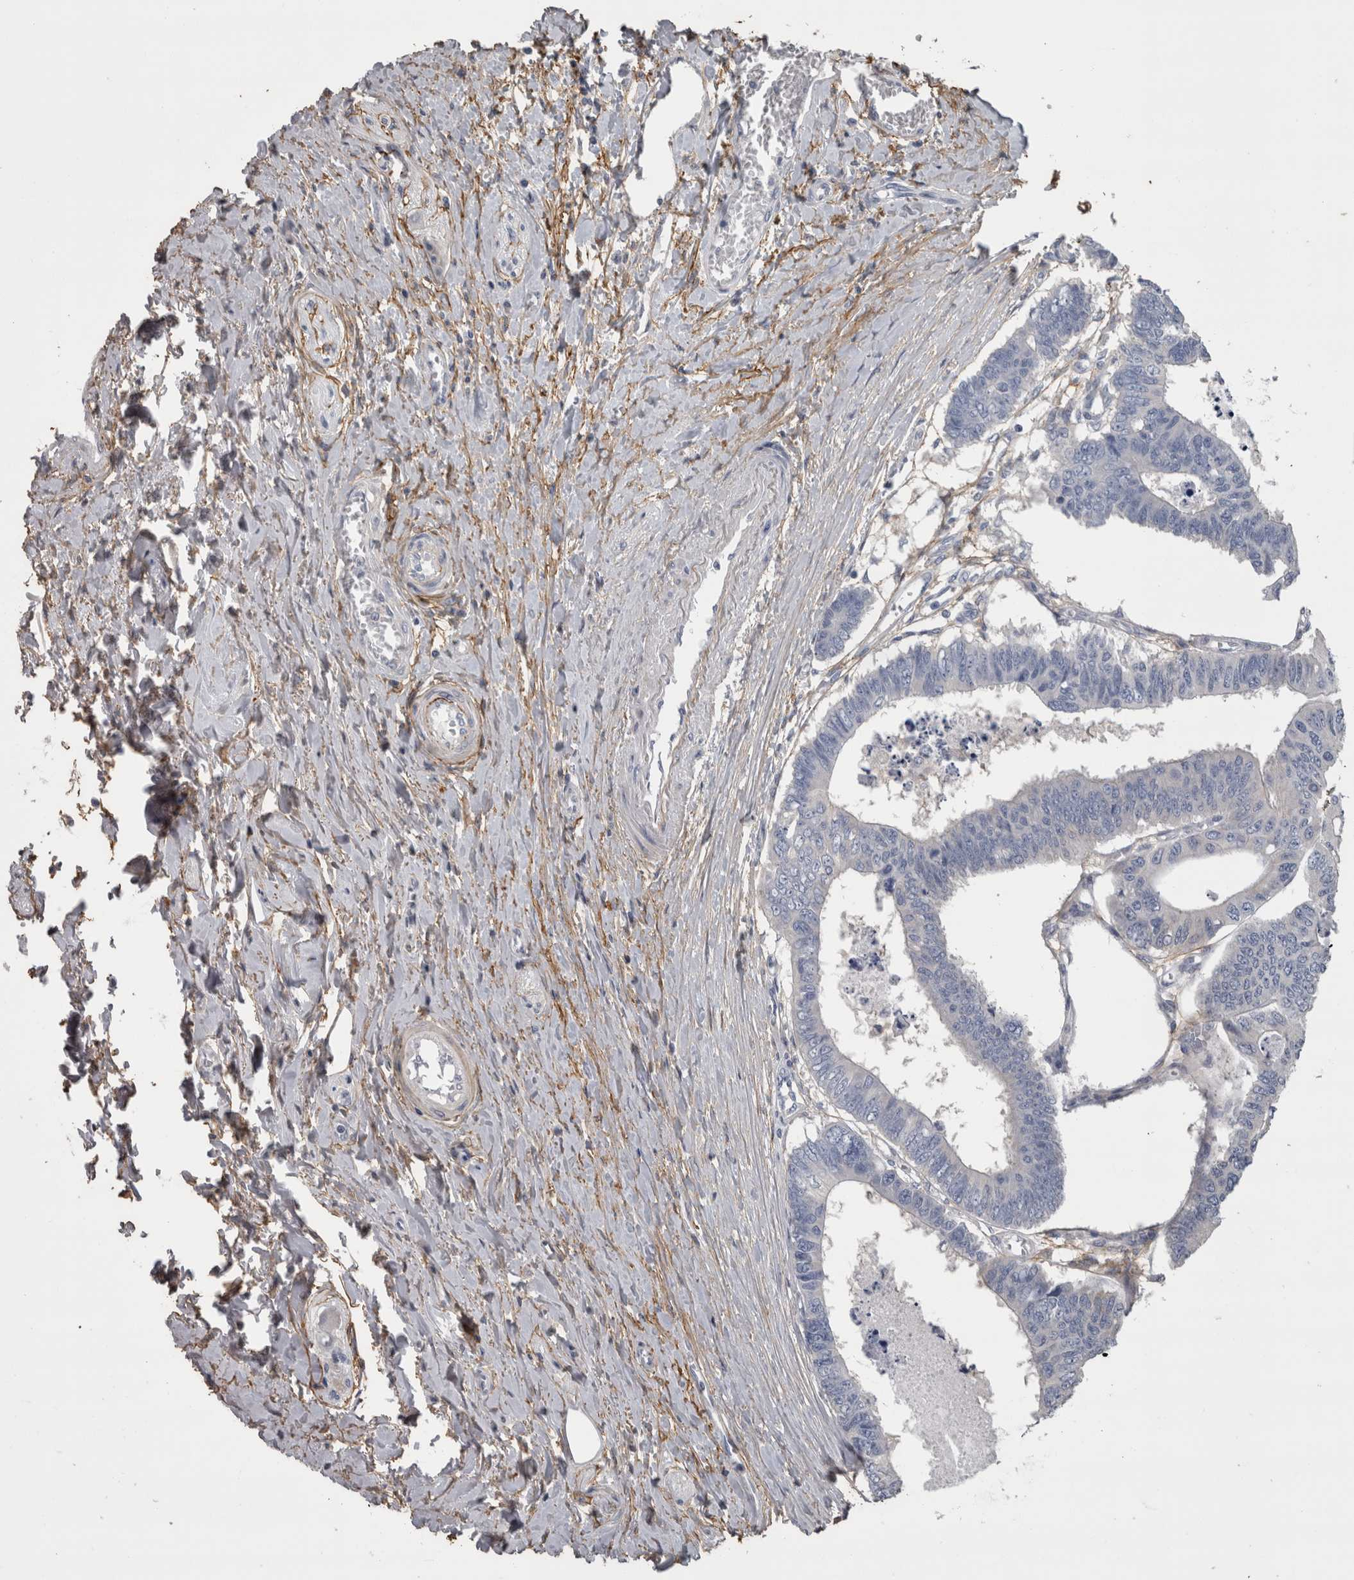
{"staining": {"intensity": "negative", "quantity": "none", "location": "none"}, "tissue": "colorectal cancer", "cell_type": "Tumor cells", "image_type": "cancer", "snomed": [{"axis": "morphology", "description": "Adenocarcinoma, NOS"}, {"axis": "topography", "description": "Rectum"}], "caption": "This is an immunohistochemistry micrograph of human colorectal cancer. There is no positivity in tumor cells.", "gene": "EFEMP2", "patient": {"sex": "male", "age": 84}}